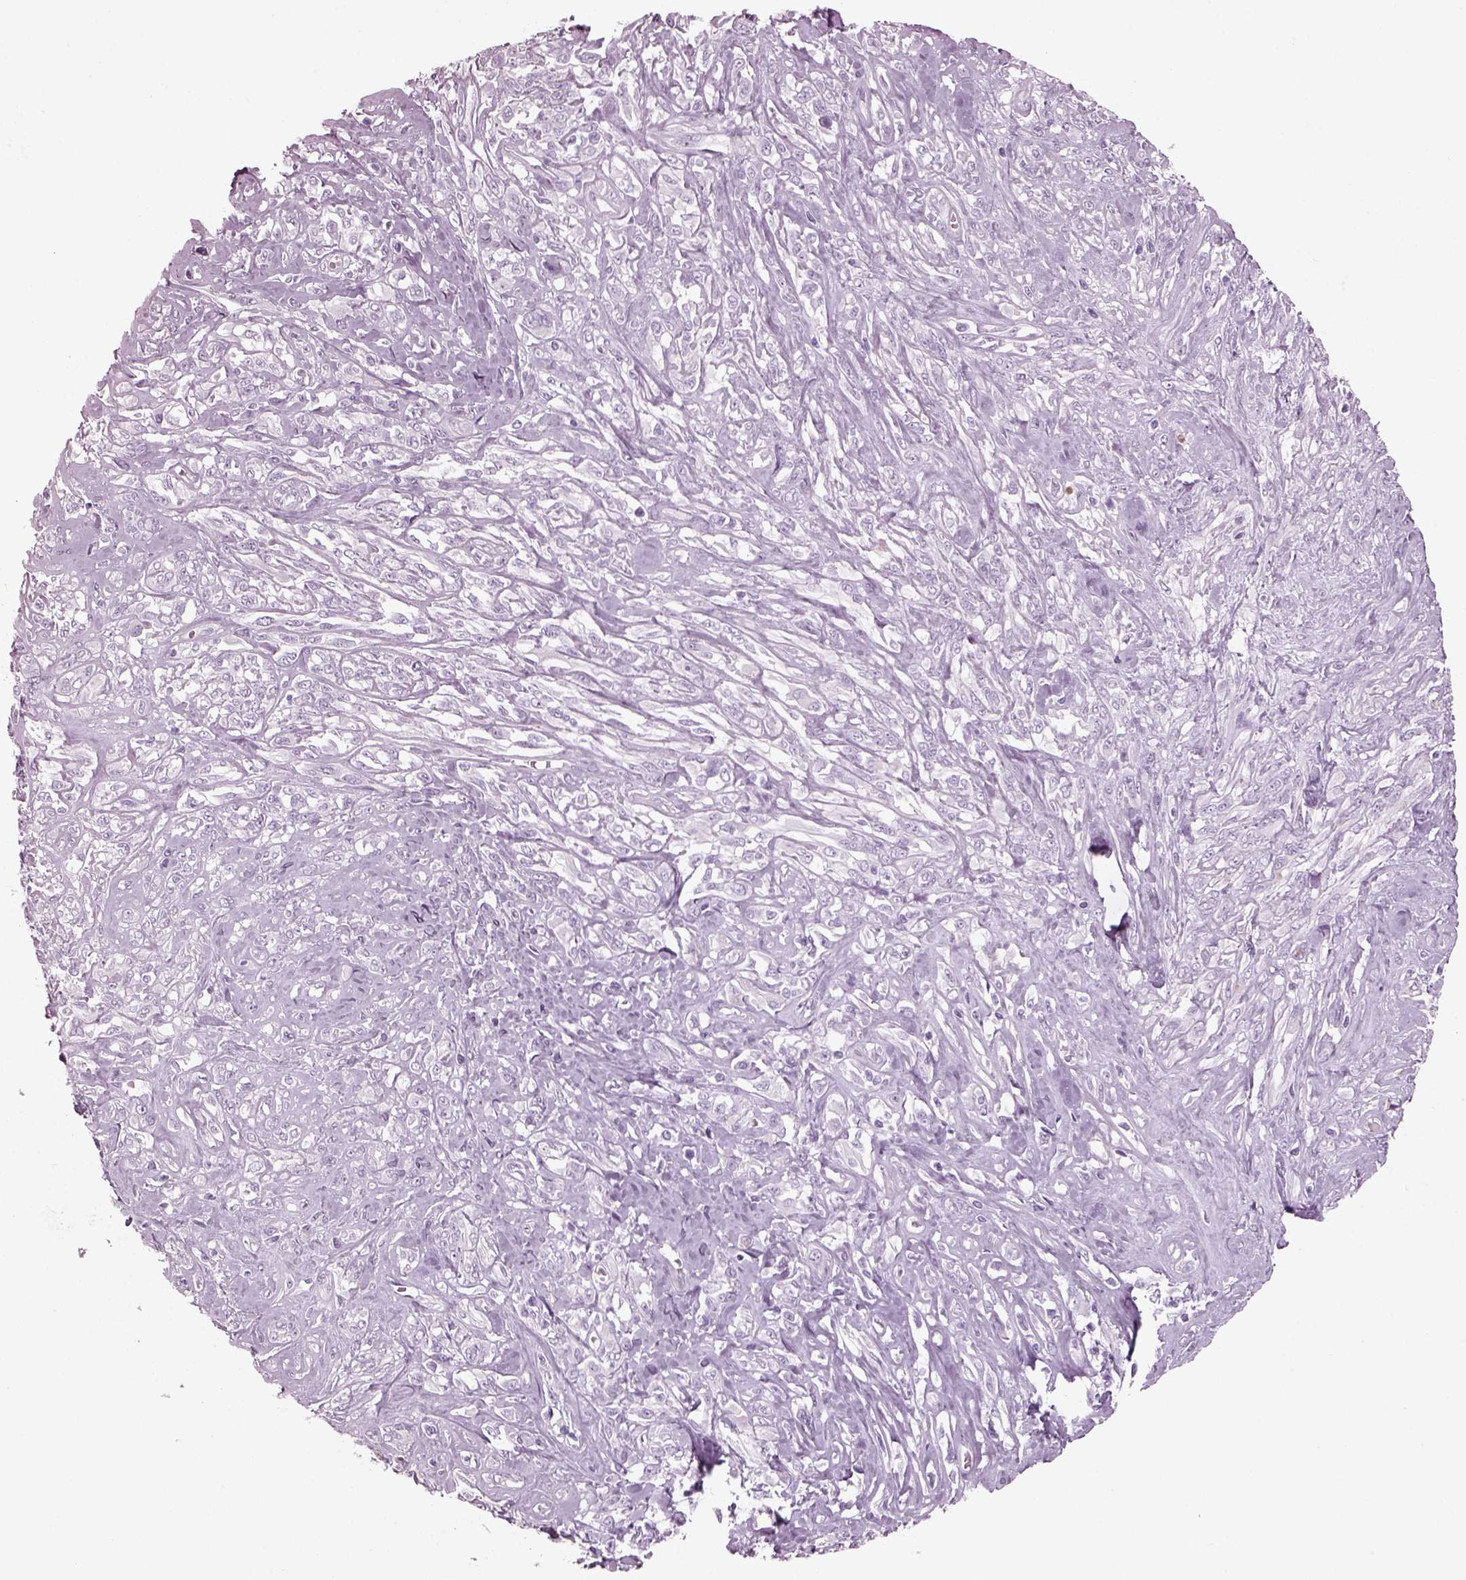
{"staining": {"intensity": "negative", "quantity": "none", "location": "none"}, "tissue": "melanoma", "cell_type": "Tumor cells", "image_type": "cancer", "snomed": [{"axis": "morphology", "description": "Malignant melanoma, NOS"}, {"axis": "topography", "description": "Skin"}], "caption": "Immunohistochemical staining of human melanoma reveals no significant expression in tumor cells. (Stains: DAB IHC with hematoxylin counter stain, Microscopy: brightfield microscopy at high magnification).", "gene": "PDC", "patient": {"sex": "female", "age": 91}}